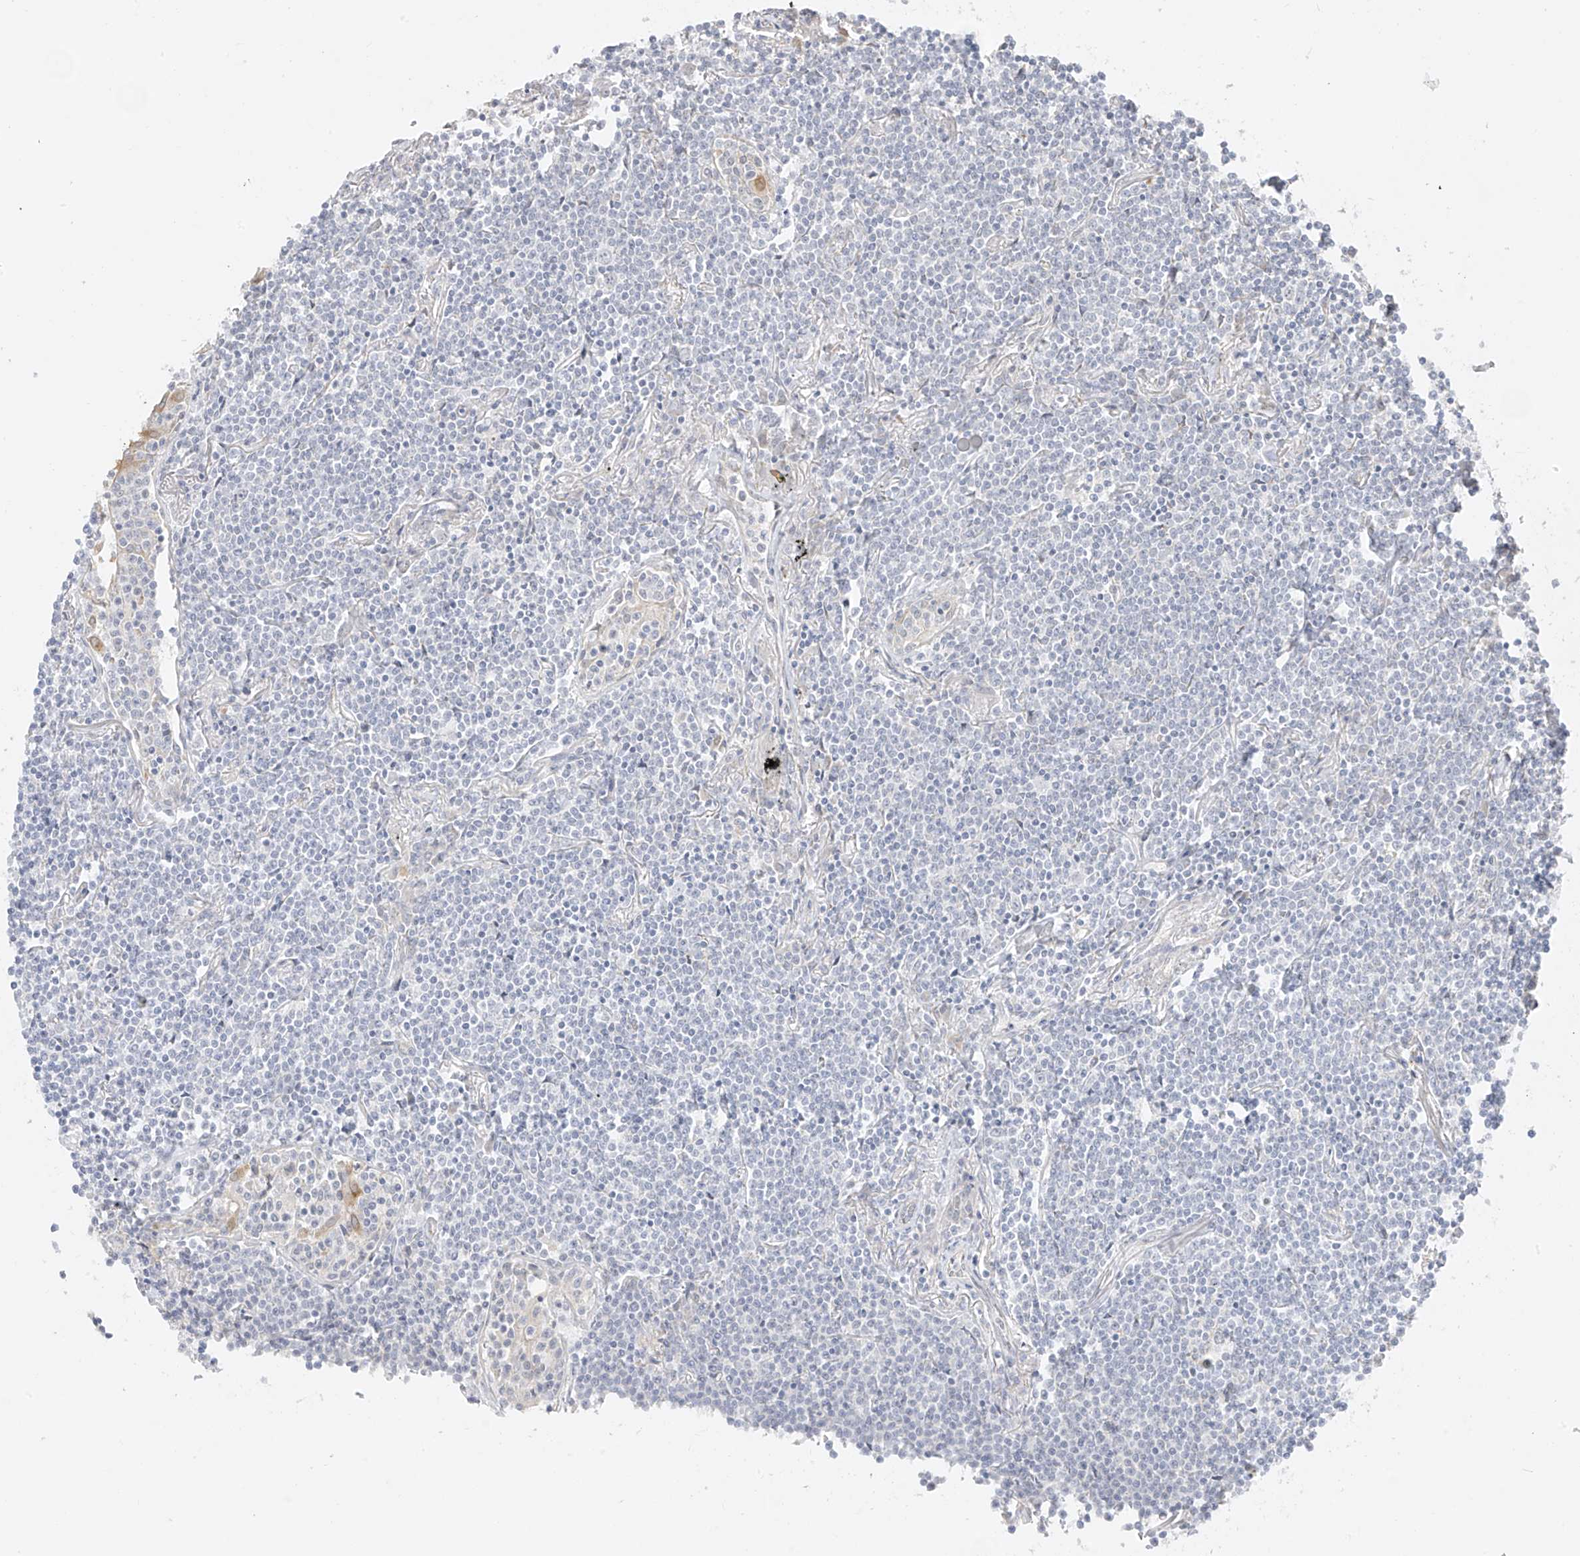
{"staining": {"intensity": "negative", "quantity": "none", "location": "none"}, "tissue": "lymphoma", "cell_type": "Tumor cells", "image_type": "cancer", "snomed": [{"axis": "morphology", "description": "Malignant lymphoma, non-Hodgkin's type, Low grade"}, {"axis": "topography", "description": "Lung"}], "caption": "A histopathology image of malignant lymphoma, non-Hodgkin's type (low-grade) stained for a protein shows no brown staining in tumor cells. (Immunohistochemistry, brightfield microscopy, high magnification).", "gene": "DCDC2", "patient": {"sex": "female", "age": 71}}